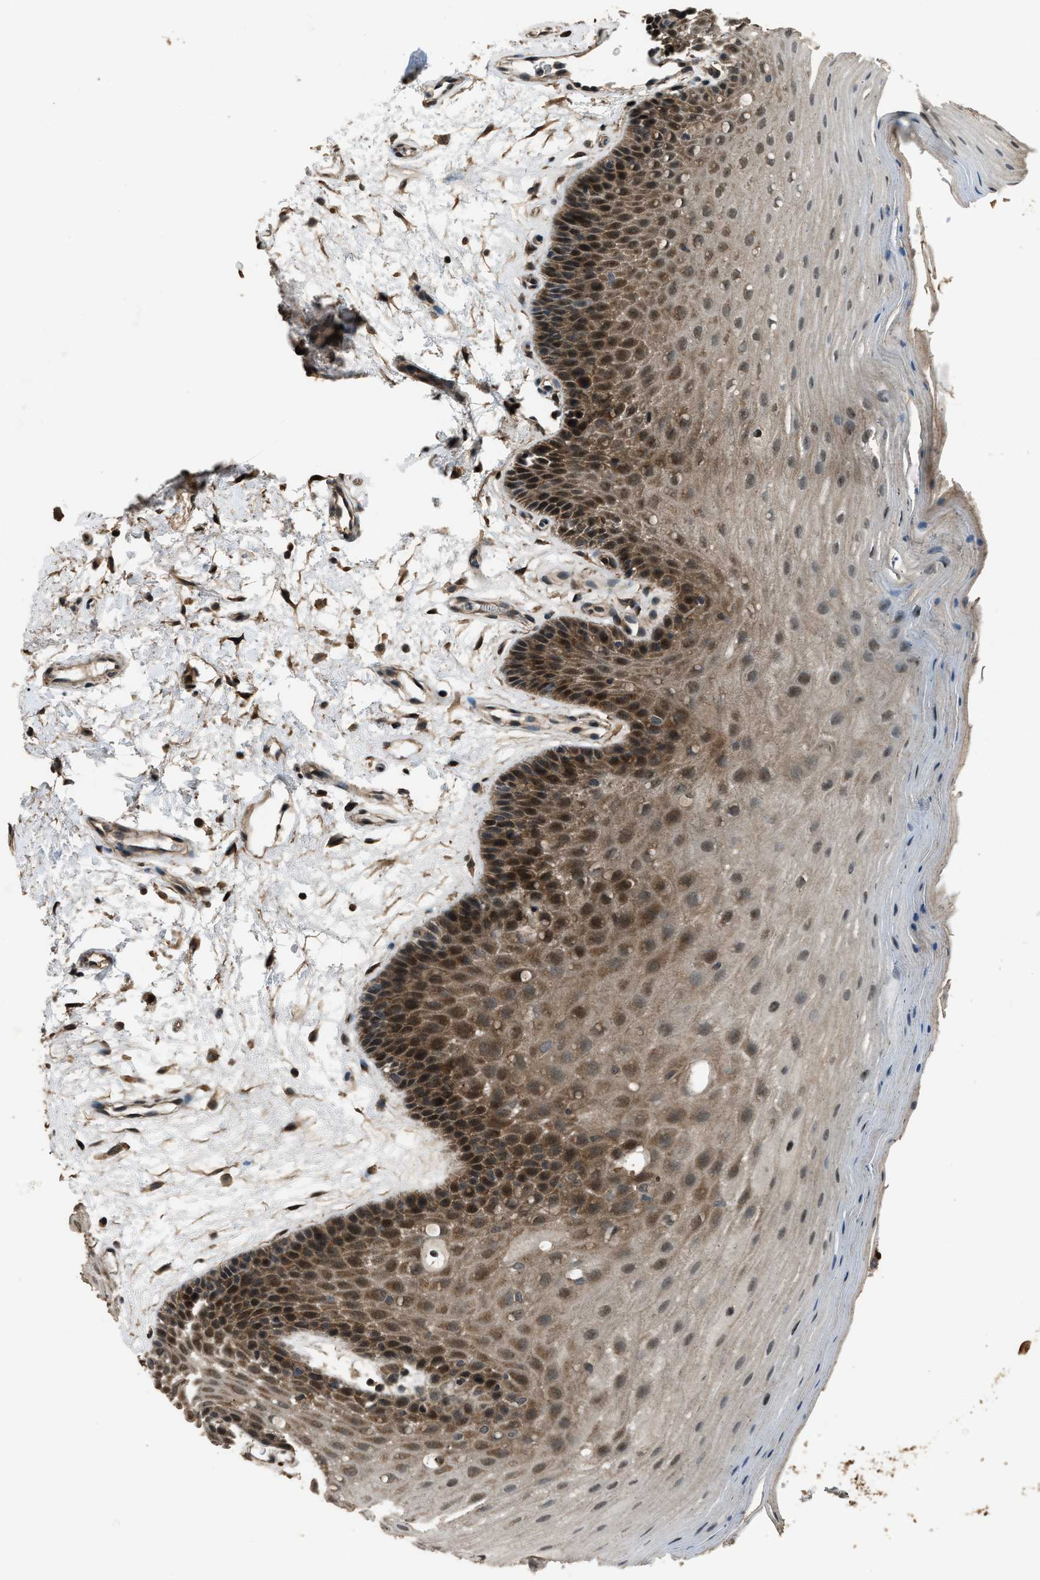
{"staining": {"intensity": "strong", "quantity": ">75%", "location": "cytoplasmic/membranous,nuclear"}, "tissue": "oral mucosa", "cell_type": "Squamous epithelial cells", "image_type": "normal", "snomed": [{"axis": "morphology", "description": "Normal tissue, NOS"}, {"axis": "morphology", "description": "Squamous cell carcinoma, NOS"}, {"axis": "topography", "description": "Oral tissue"}, {"axis": "topography", "description": "Head-Neck"}], "caption": "Immunohistochemical staining of unremarkable oral mucosa displays >75% levels of strong cytoplasmic/membranous,nuclear protein staining in about >75% of squamous epithelial cells. The staining is performed using DAB brown chromogen to label protein expression. The nuclei are counter-stained blue using hematoxylin.", "gene": "NUDCD3", "patient": {"sex": "male", "age": 71}}